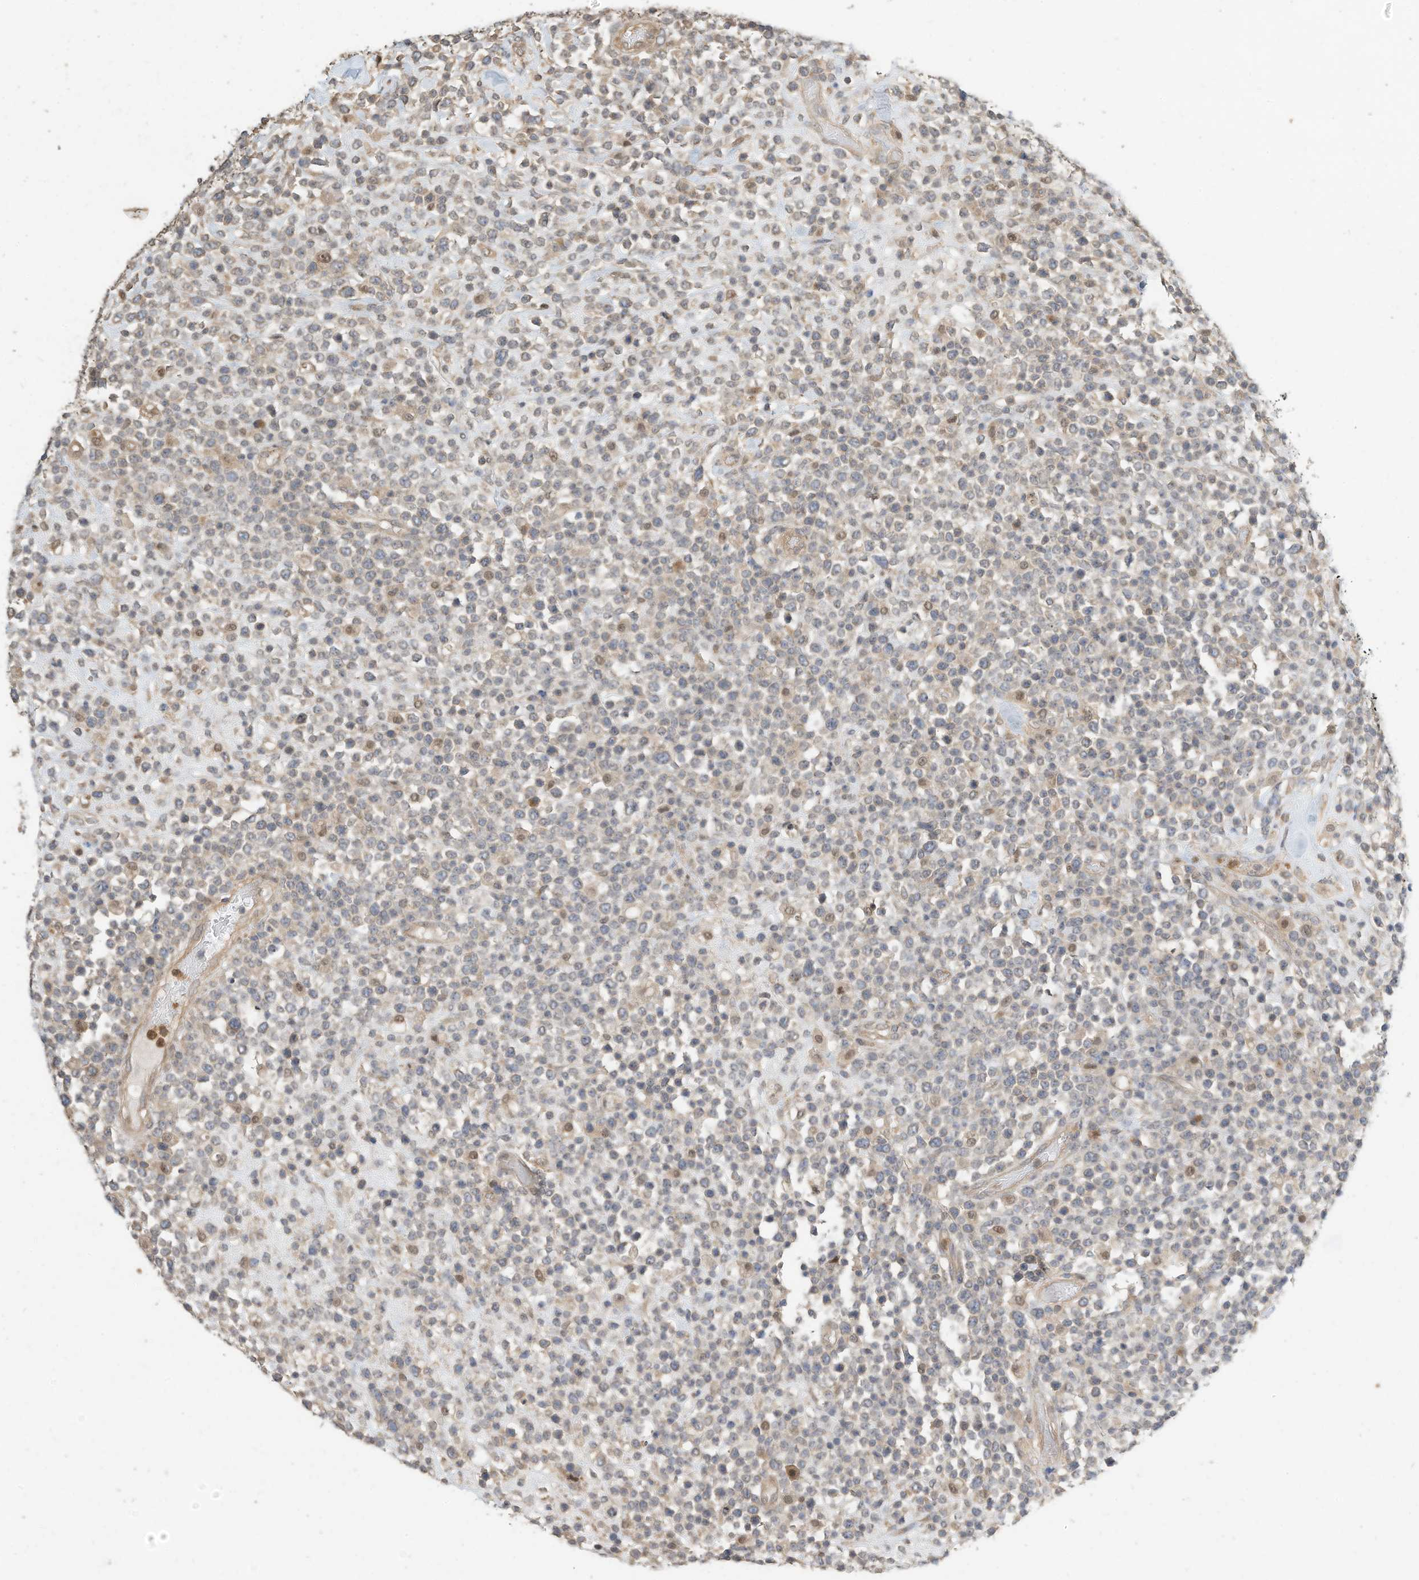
{"staining": {"intensity": "weak", "quantity": "<25%", "location": "cytoplasmic/membranous"}, "tissue": "lymphoma", "cell_type": "Tumor cells", "image_type": "cancer", "snomed": [{"axis": "morphology", "description": "Malignant lymphoma, non-Hodgkin's type, High grade"}, {"axis": "topography", "description": "Colon"}], "caption": "A high-resolution histopathology image shows immunohistochemistry (IHC) staining of high-grade malignant lymphoma, non-Hodgkin's type, which demonstrates no significant positivity in tumor cells.", "gene": "OFD1", "patient": {"sex": "female", "age": 53}}